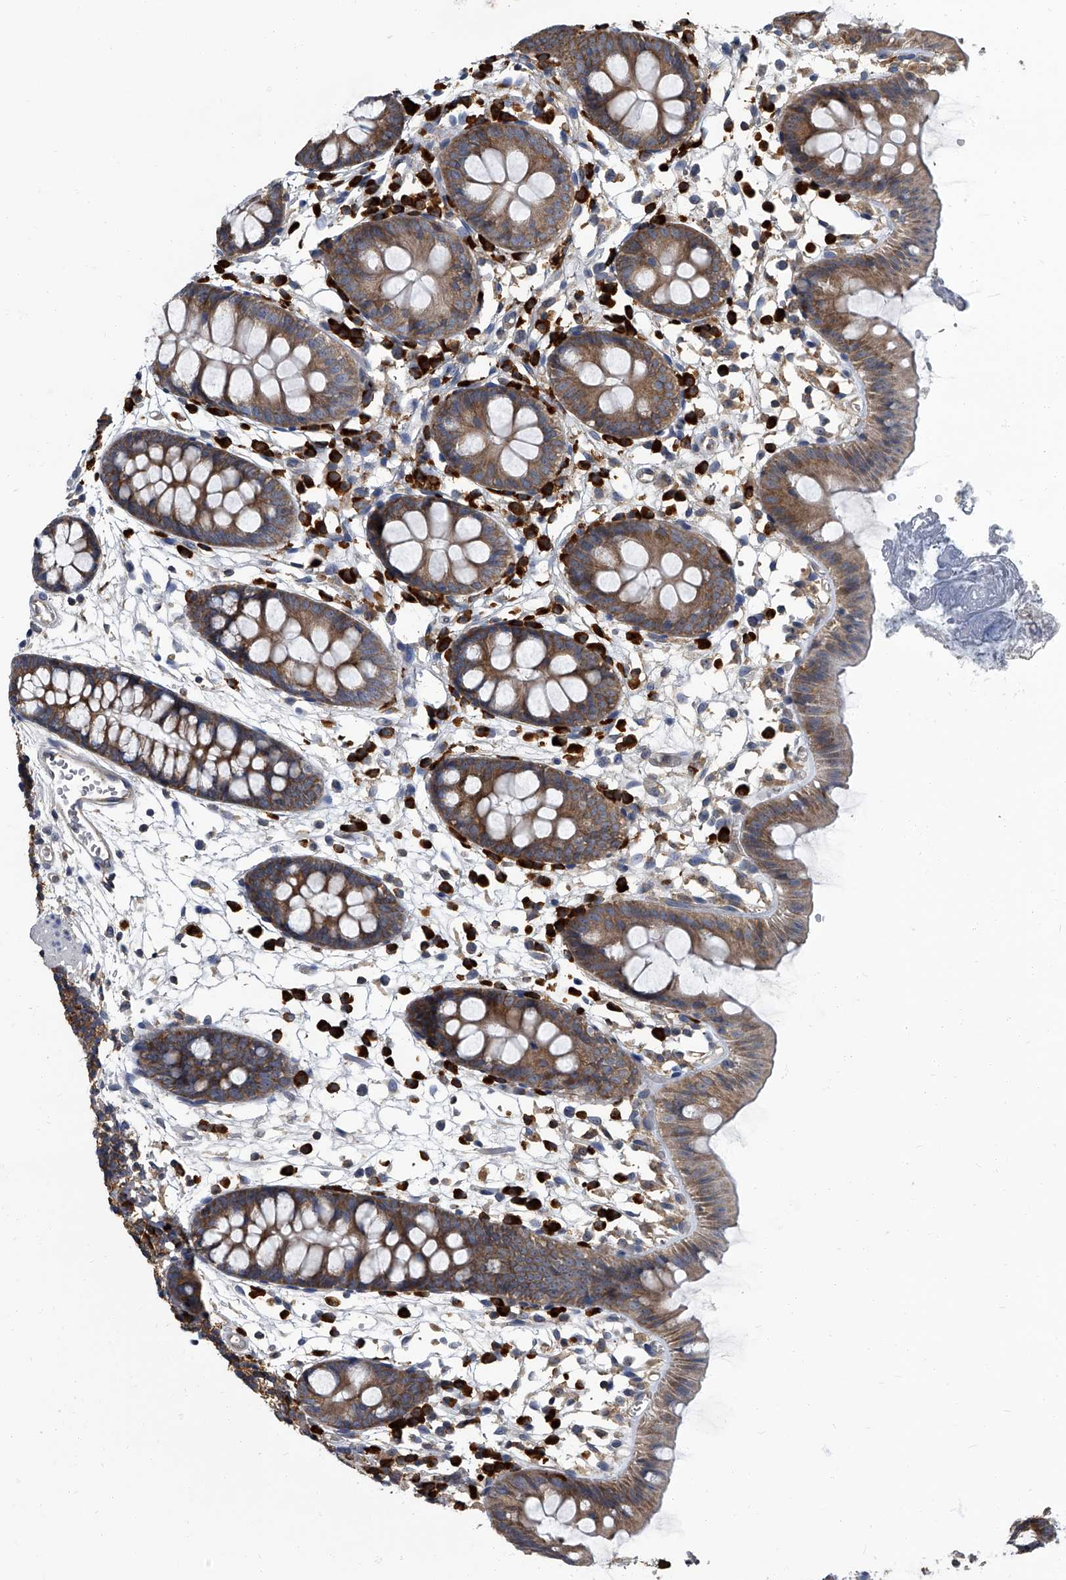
{"staining": {"intensity": "weak", "quantity": ">75%", "location": "cytoplasmic/membranous"}, "tissue": "colon", "cell_type": "Endothelial cells", "image_type": "normal", "snomed": [{"axis": "morphology", "description": "Normal tissue, NOS"}, {"axis": "topography", "description": "Colon"}], "caption": "This is a photomicrograph of immunohistochemistry (IHC) staining of normal colon, which shows weak staining in the cytoplasmic/membranous of endothelial cells.", "gene": "CDV3", "patient": {"sex": "male", "age": 56}}